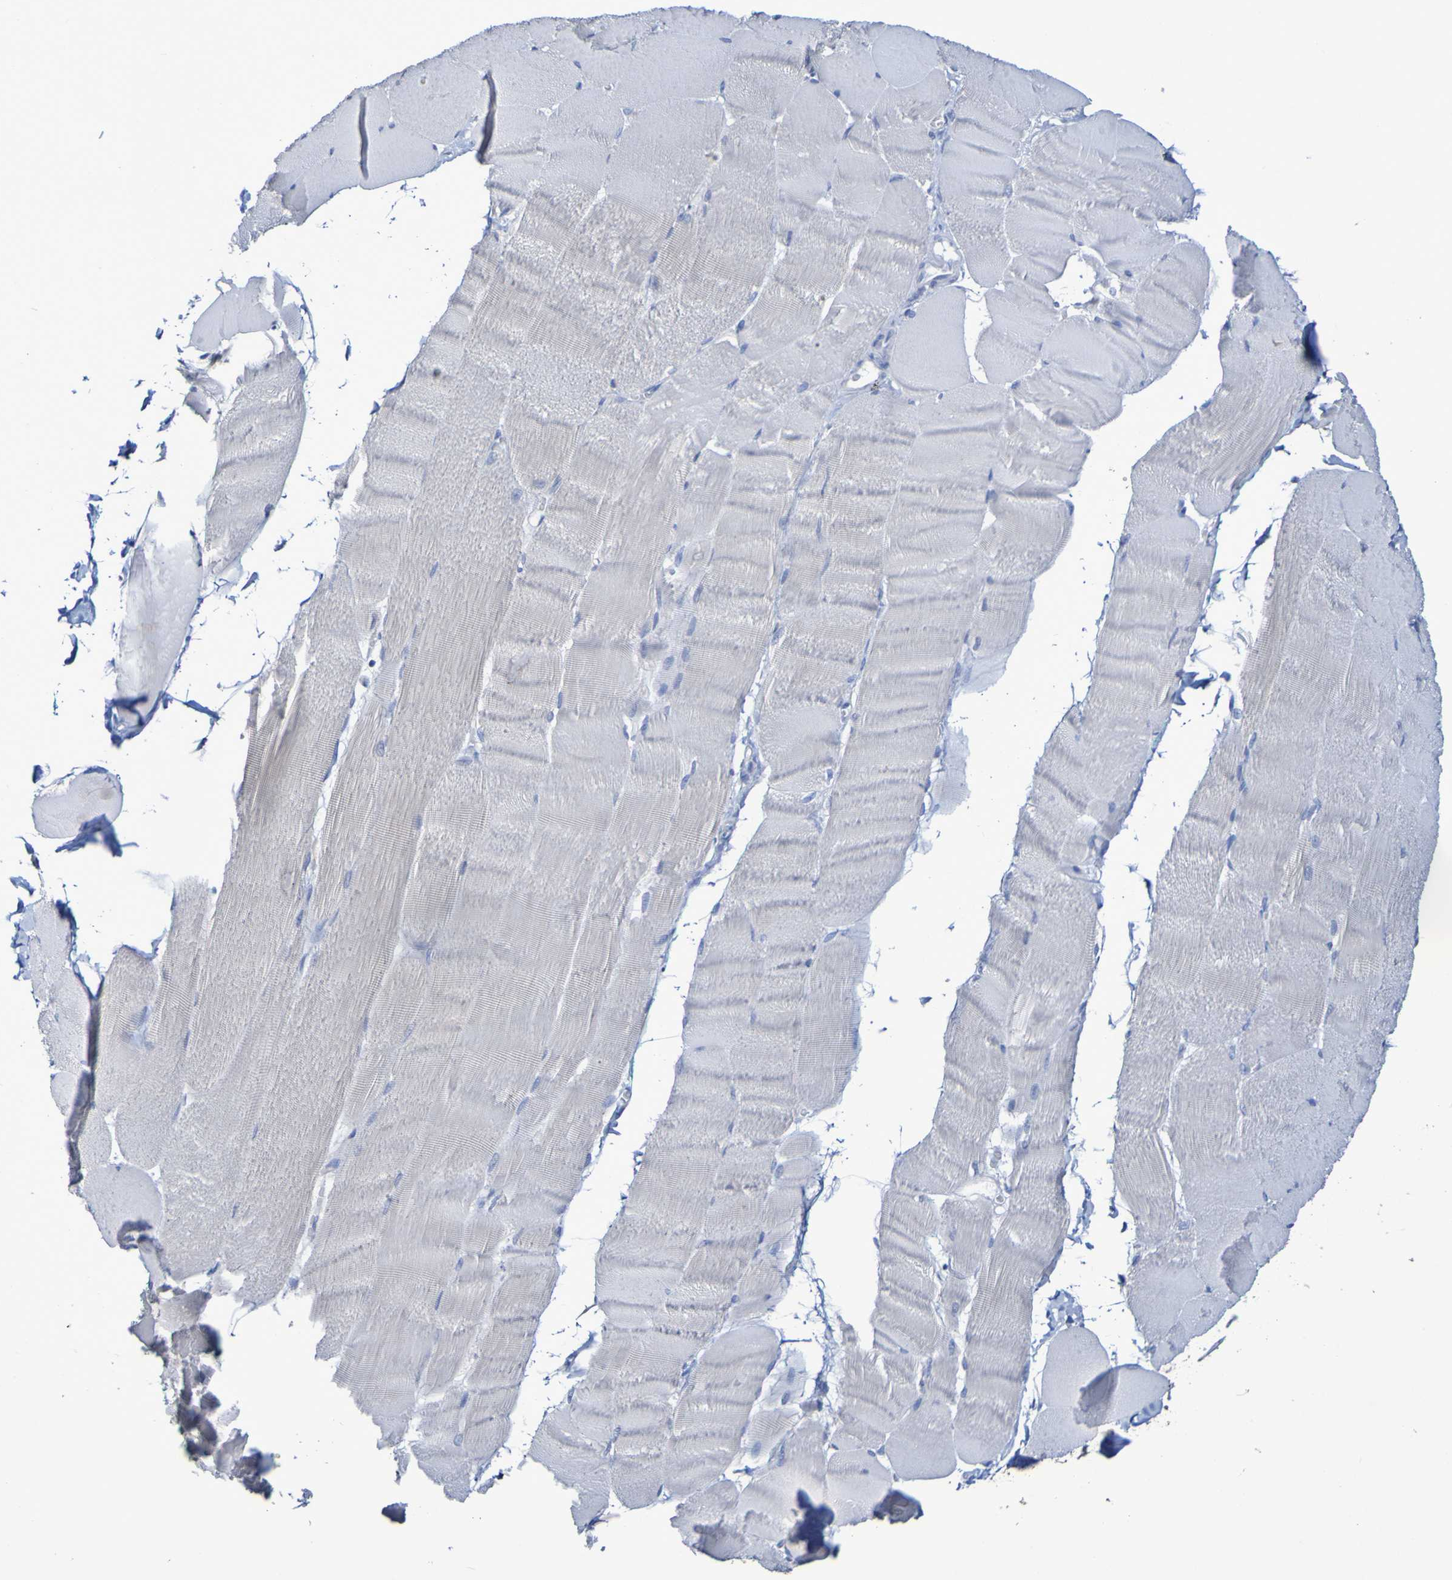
{"staining": {"intensity": "negative", "quantity": "none", "location": "none"}, "tissue": "skeletal muscle", "cell_type": "Myocytes", "image_type": "normal", "snomed": [{"axis": "morphology", "description": "Normal tissue, NOS"}, {"axis": "morphology", "description": "Squamous cell carcinoma, NOS"}, {"axis": "topography", "description": "Skeletal muscle"}], "caption": "A photomicrograph of skeletal muscle stained for a protein exhibits no brown staining in myocytes.", "gene": "SLC3A2", "patient": {"sex": "male", "age": 51}}